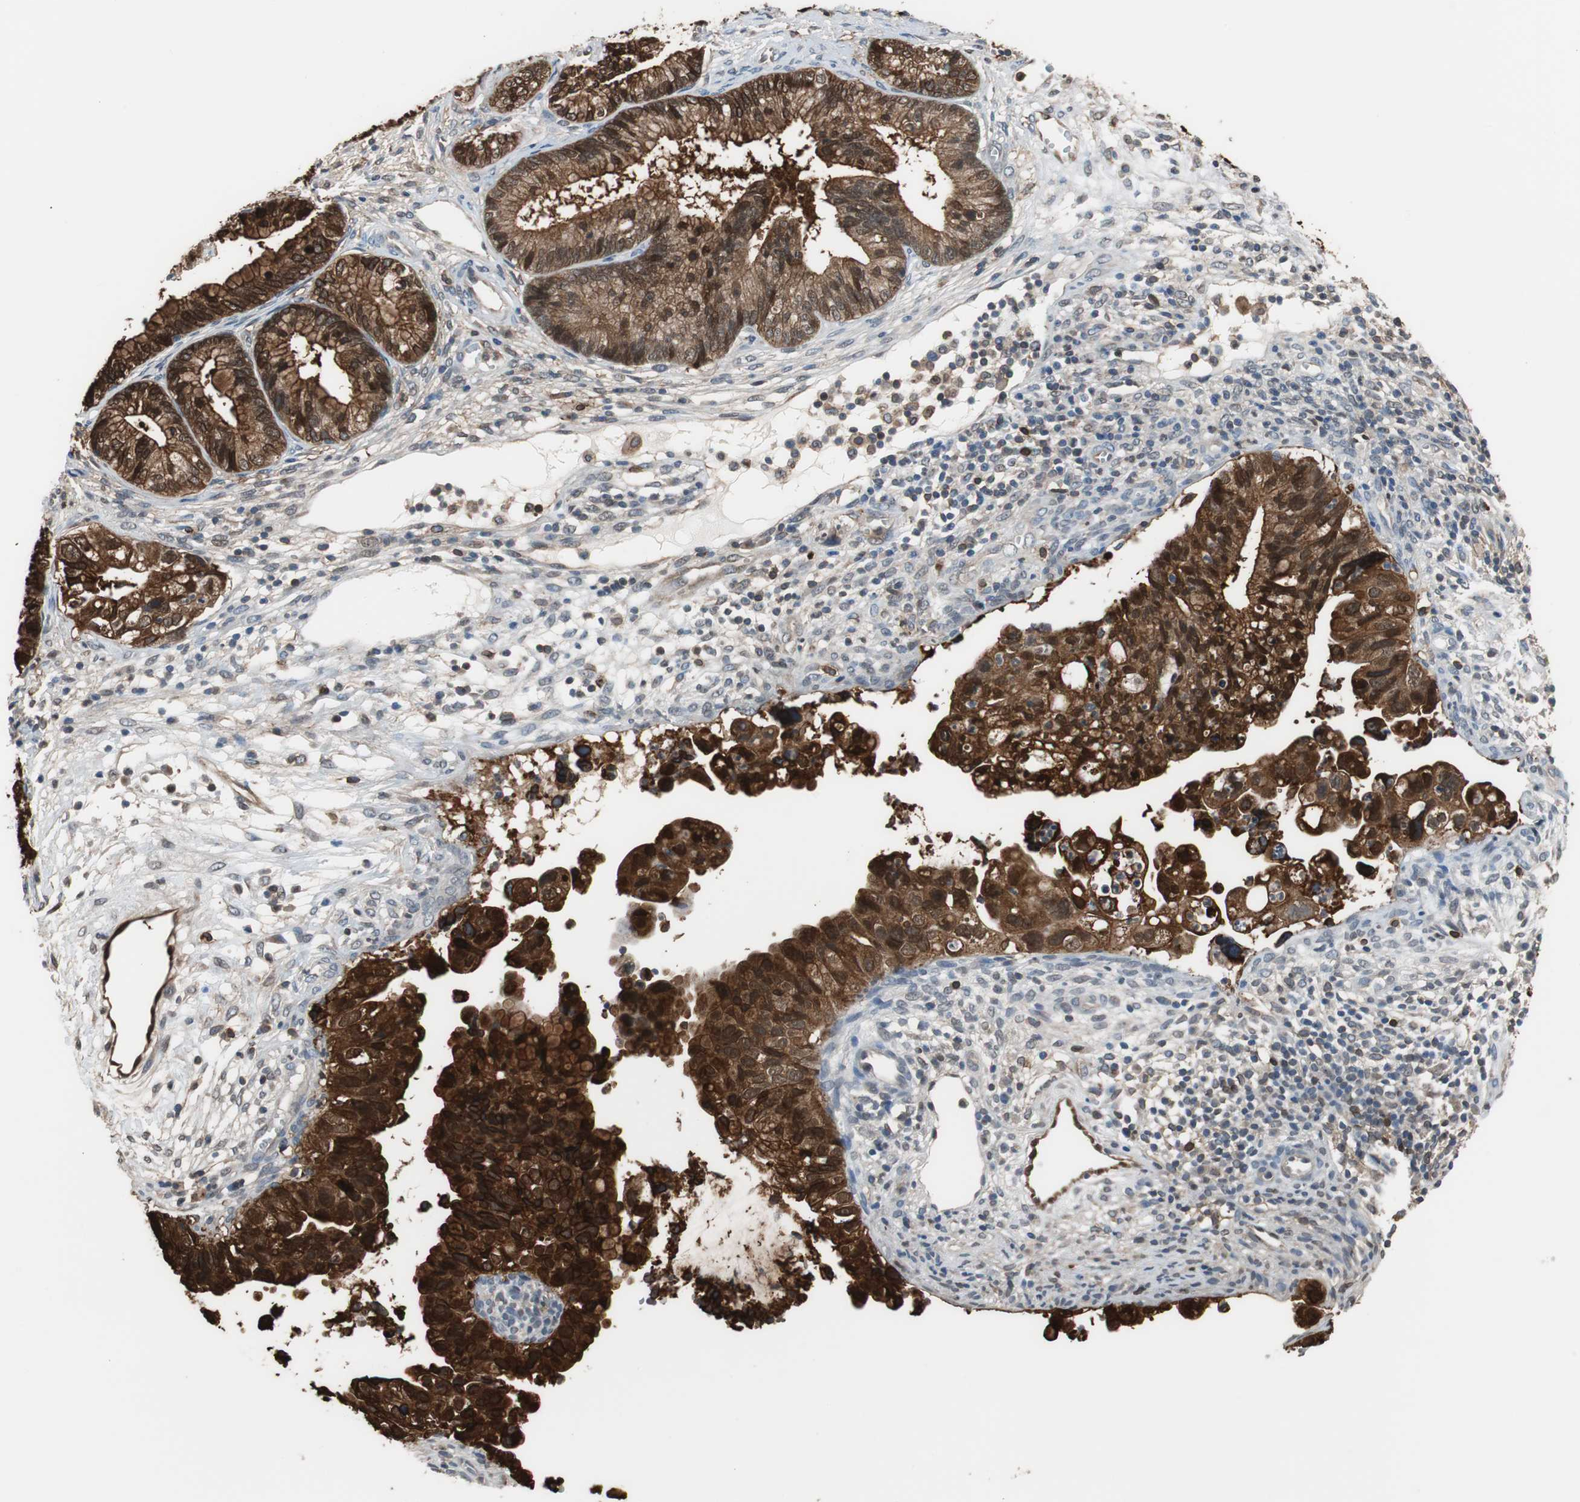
{"staining": {"intensity": "strong", "quantity": ">75%", "location": "cytoplasmic/membranous,nuclear"}, "tissue": "cervical cancer", "cell_type": "Tumor cells", "image_type": "cancer", "snomed": [{"axis": "morphology", "description": "Adenocarcinoma, NOS"}, {"axis": "topography", "description": "Cervix"}], "caption": "This histopathology image shows cervical adenocarcinoma stained with IHC to label a protein in brown. The cytoplasmic/membranous and nuclear of tumor cells show strong positivity for the protein. Nuclei are counter-stained blue.", "gene": "ANXA4", "patient": {"sex": "female", "age": 44}}